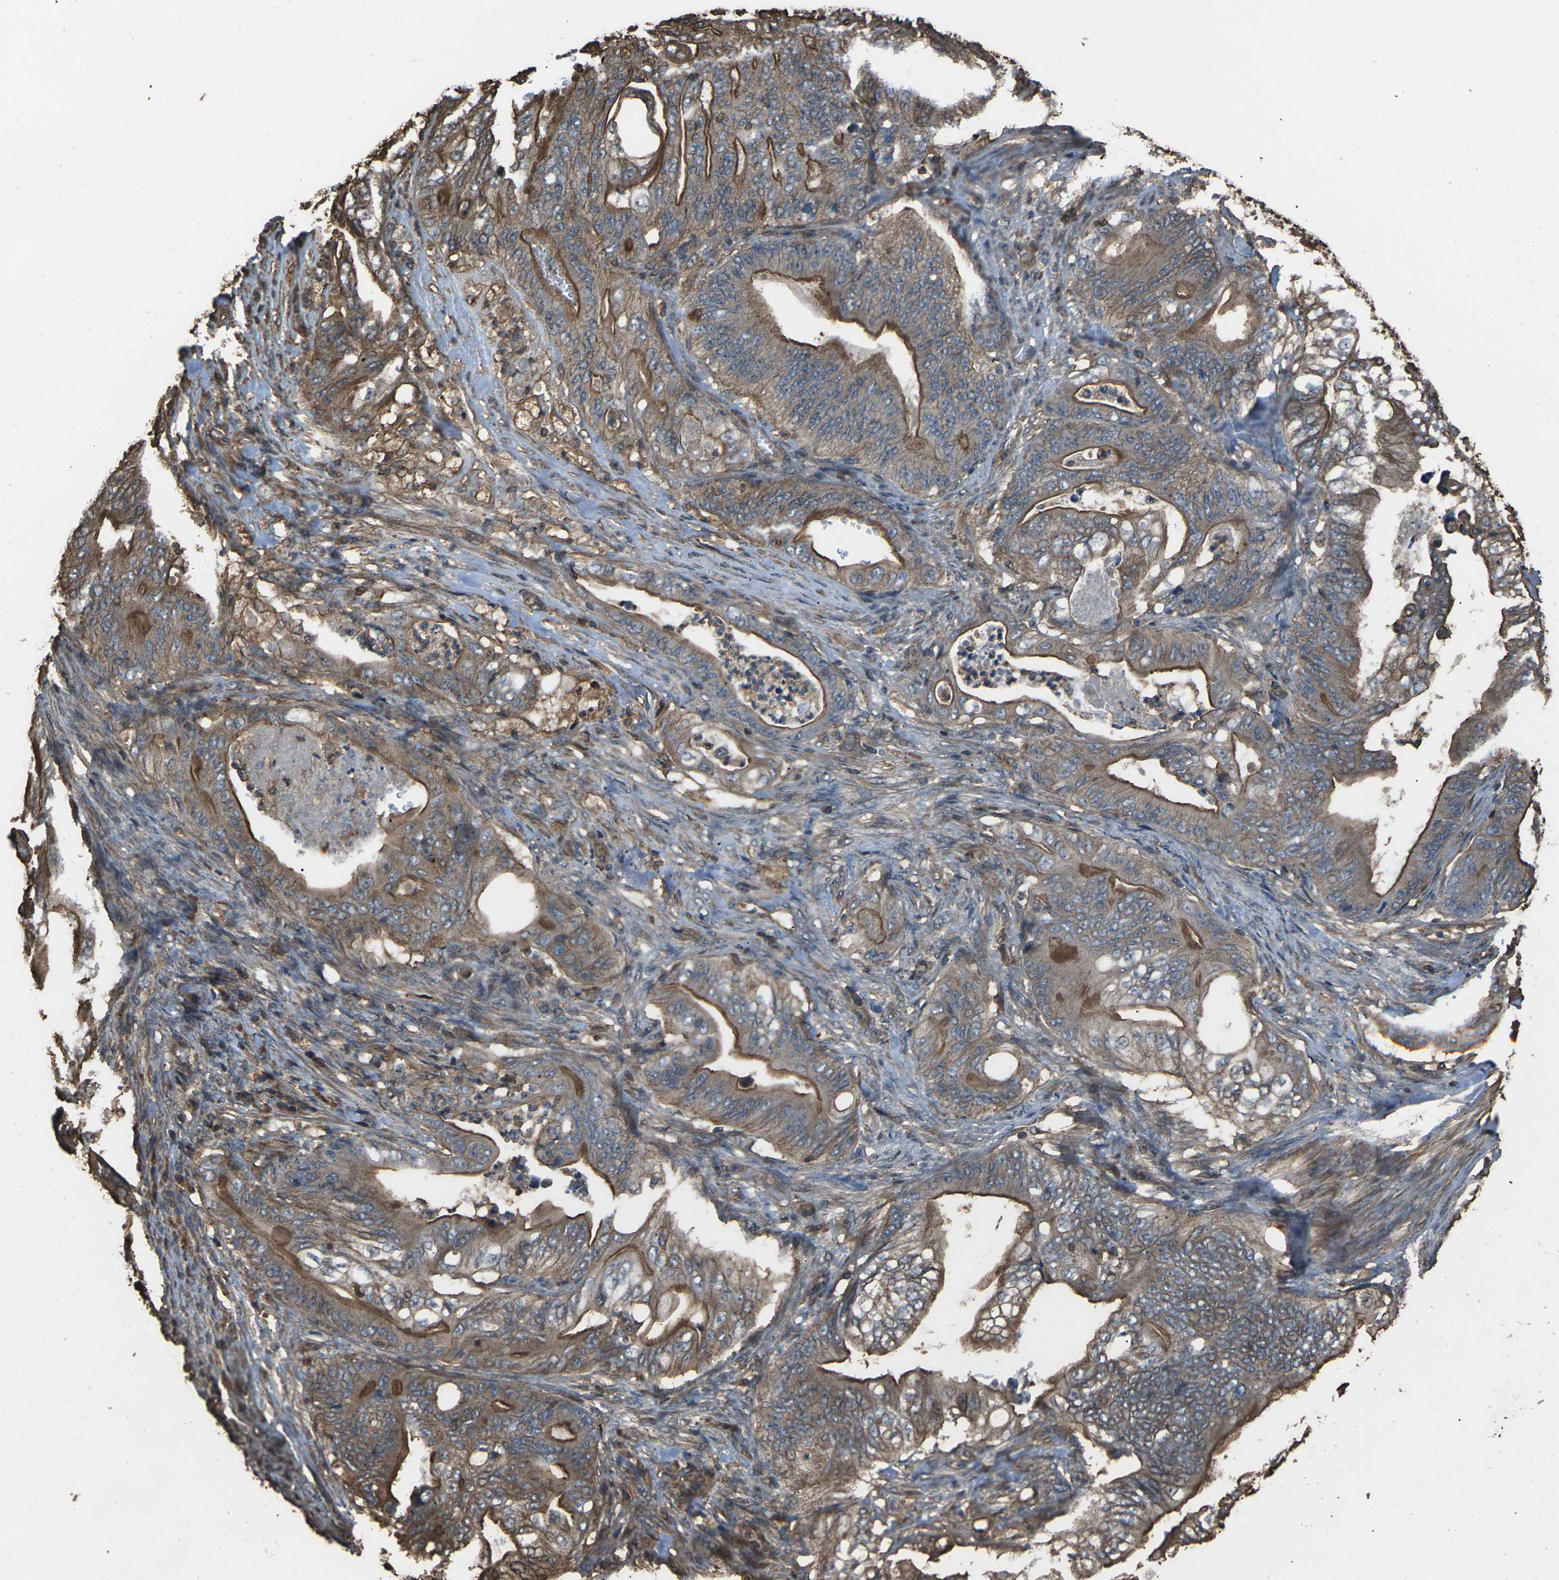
{"staining": {"intensity": "moderate", "quantity": ">75%", "location": "cytoplasmic/membranous"}, "tissue": "stomach cancer", "cell_type": "Tumor cells", "image_type": "cancer", "snomed": [{"axis": "morphology", "description": "Adenocarcinoma, NOS"}, {"axis": "topography", "description": "Stomach"}], "caption": "This photomicrograph displays immunohistochemistry (IHC) staining of stomach adenocarcinoma, with medium moderate cytoplasmic/membranous staining in approximately >75% of tumor cells.", "gene": "DHPS", "patient": {"sex": "female", "age": 73}}